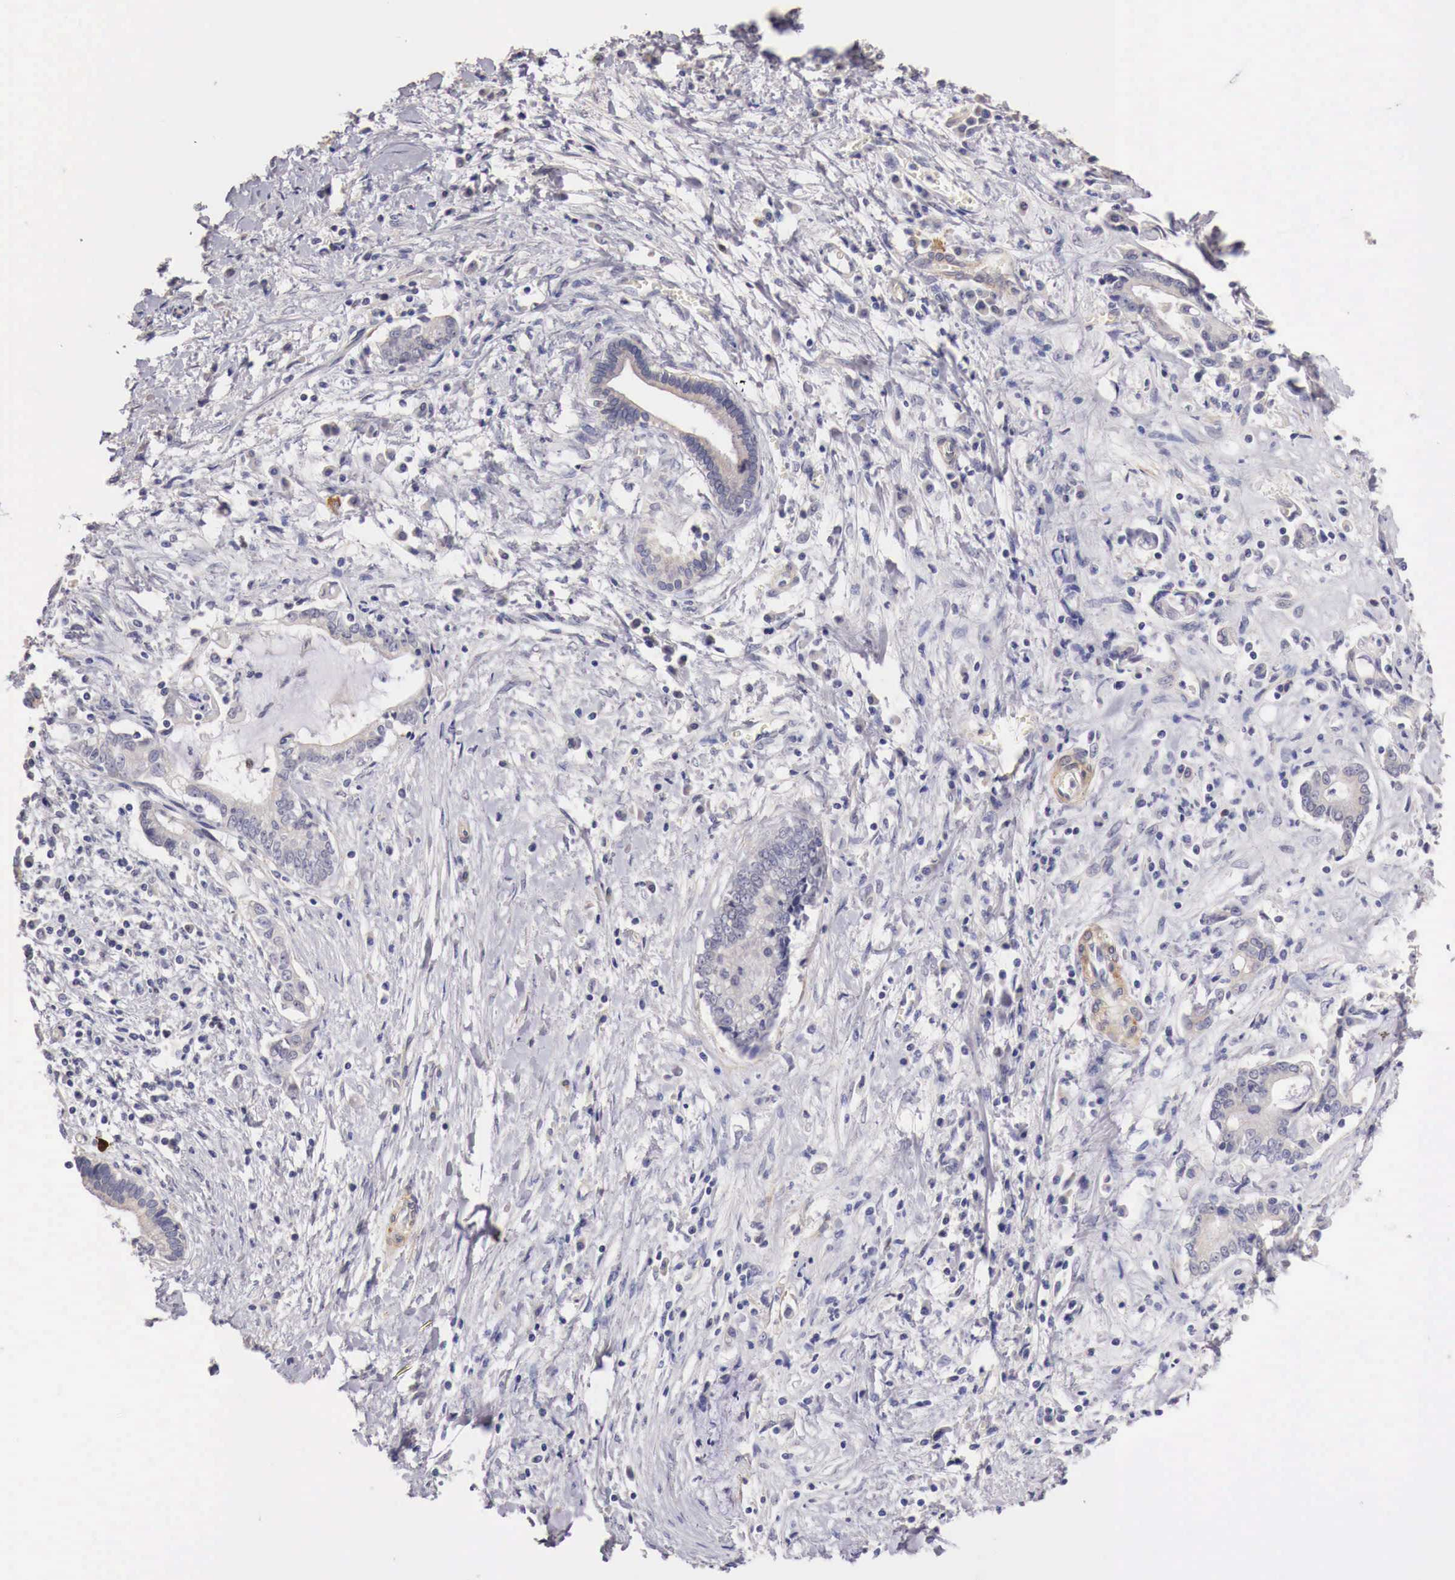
{"staining": {"intensity": "negative", "quantity": "none", "location": "none"}, "tissue": "liver cancer", "cell_type": "Tumor cells", "image_type": "cancer", "snomed": [{"axis": "morphology", "description": "Cholangiocarcinoma"}, {"axis": "topography", "description": "Liver"}], "caption": "The immunohistochemistry (IHC) micrograph has no significant positivity in tumor cells of liver cancer (cholangiocarcinoma) tissue. (DAB IHC with hematoxylin counter stain).", "gene": "ENOX2", "patient": {"sex": "male", "age": 57}}